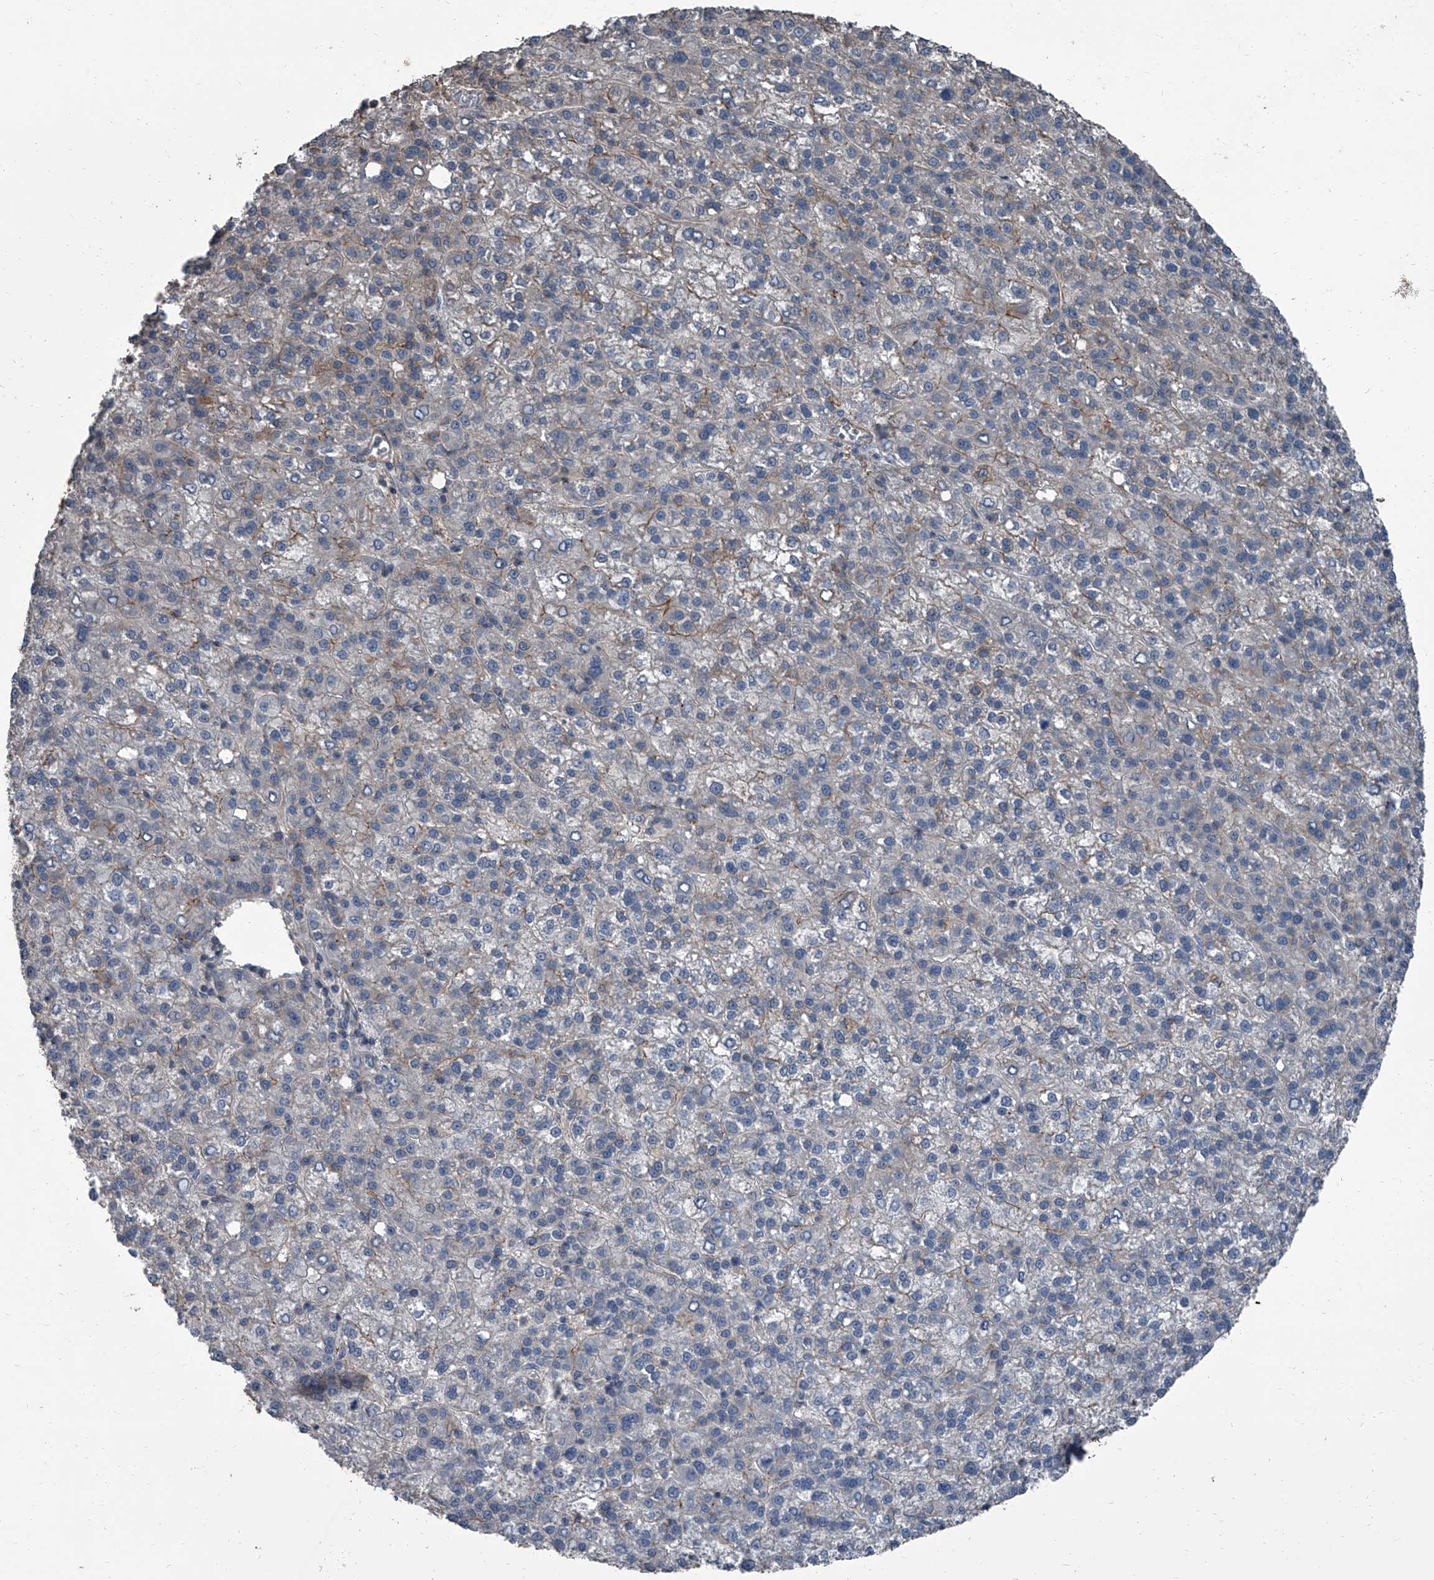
{"staining": {"intensity": "weak", "quantity": "<25%", "location": "cytoplasmic/membranous"}, "tissue": "liver cancer", "cell_type": "Tumor cells", "image_type": "cancer", "snomed": [{"axis": "morphology", "description": "Carcinoma, Hepatocellular, NOS"}, {"axis": "topography", "description": "Liver"}], "caption": "Immunohistochemistry image of neoplastic tissue: liver cancer (hepatocellular carcinoma) stained with DAB shows no significant protein positivity in tumor cells.", "gene": "OARD1", "patient": {"sex": "female", "age": 58}}